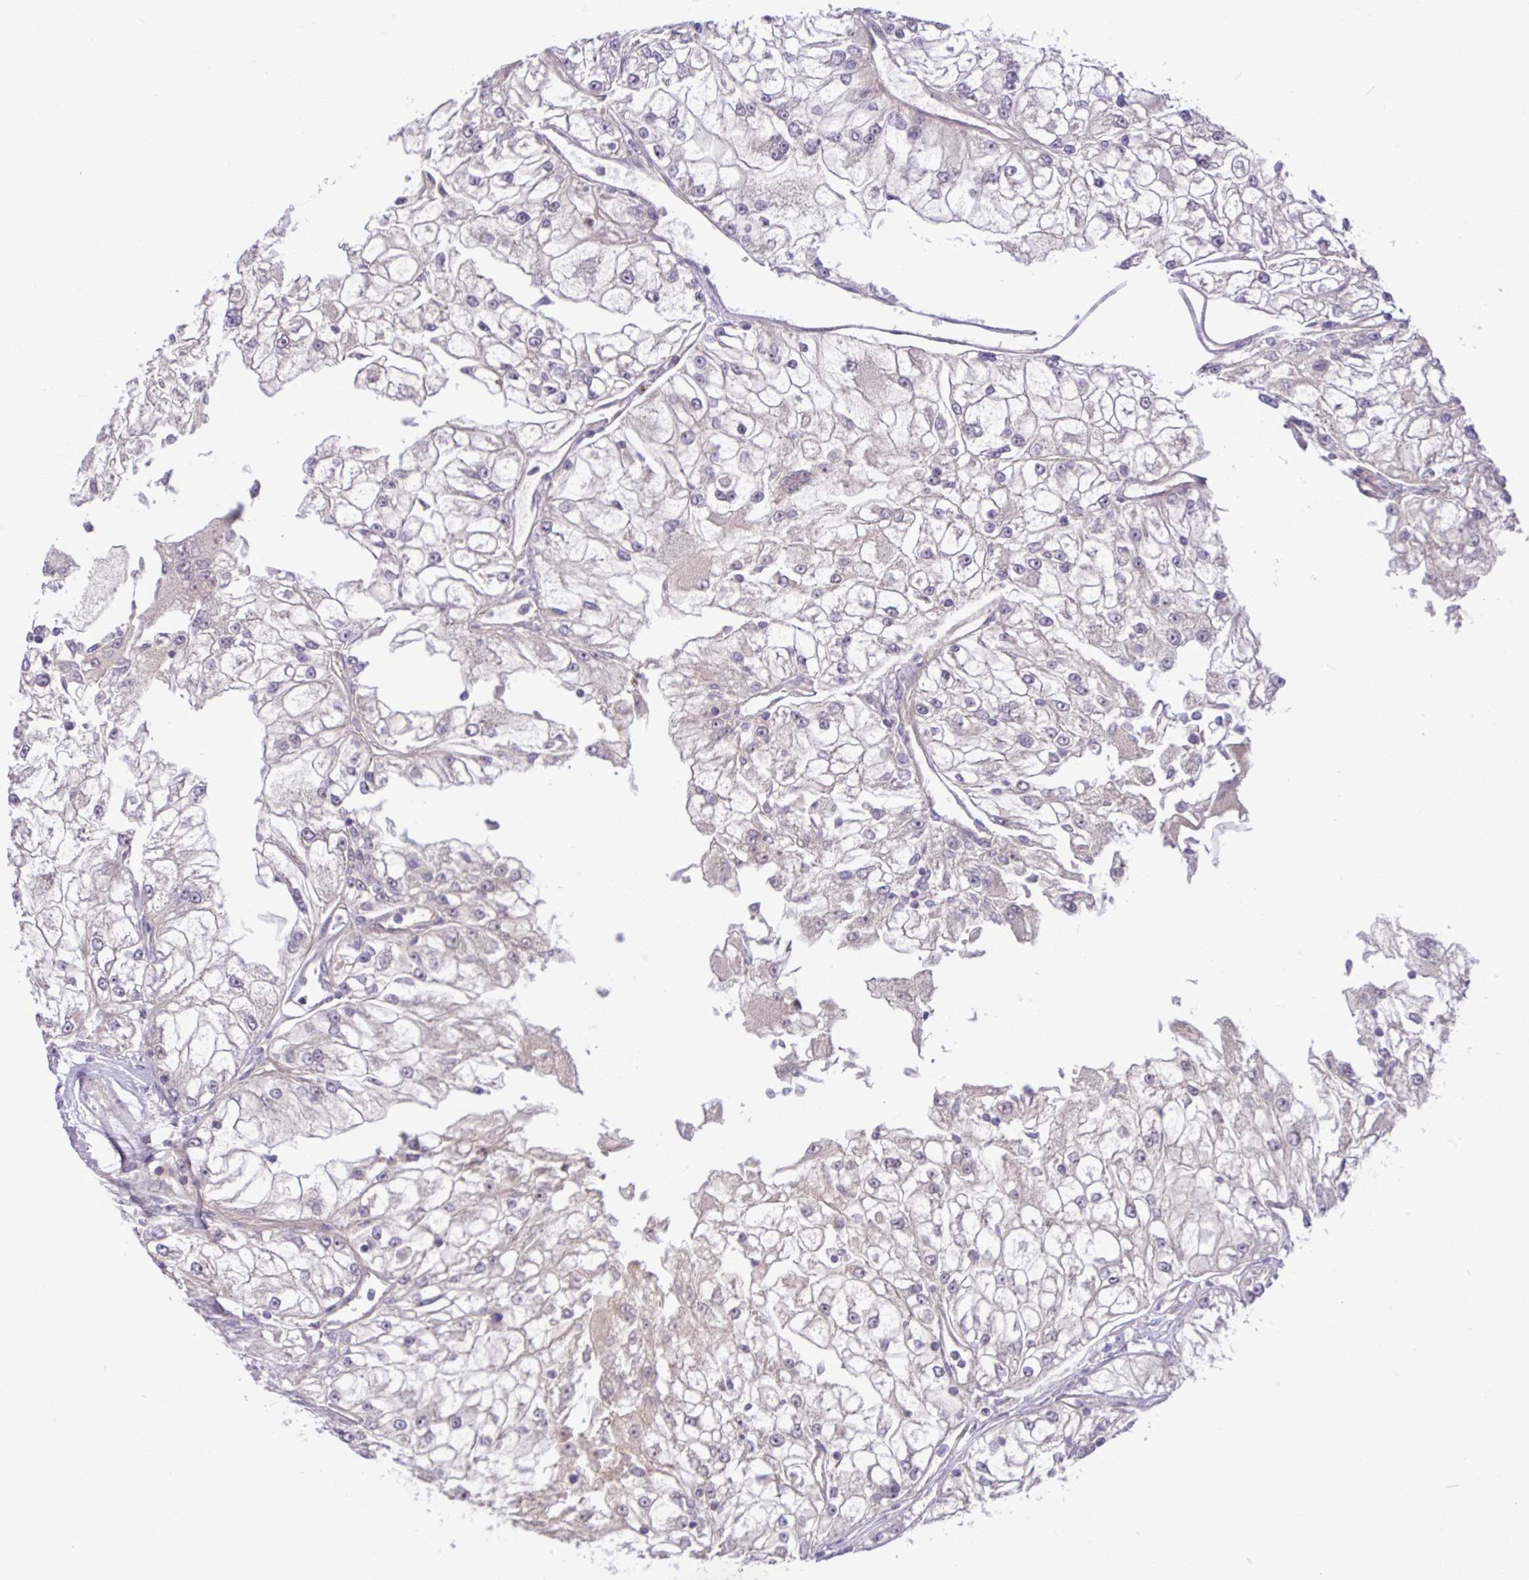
{"staining": {"intensity": "negative", "quantity": "none", "location": "none"}, "tissue": "renal cancer", "cell_type": "Tumor cells", "image_type": "cancer", "snomed": [{"axis": "morphology", "description": "Adenocarcinoma, NOS"}, {"axis": "topography", "description": "Kidney"}], "caption": "Human adenocarcinoma (renal) stained for a protein using immunohistochemistry reveals no expression in tumor cells.", "gene": "B4GALNT4", "patient": {"sex": "female", "age": 72}}